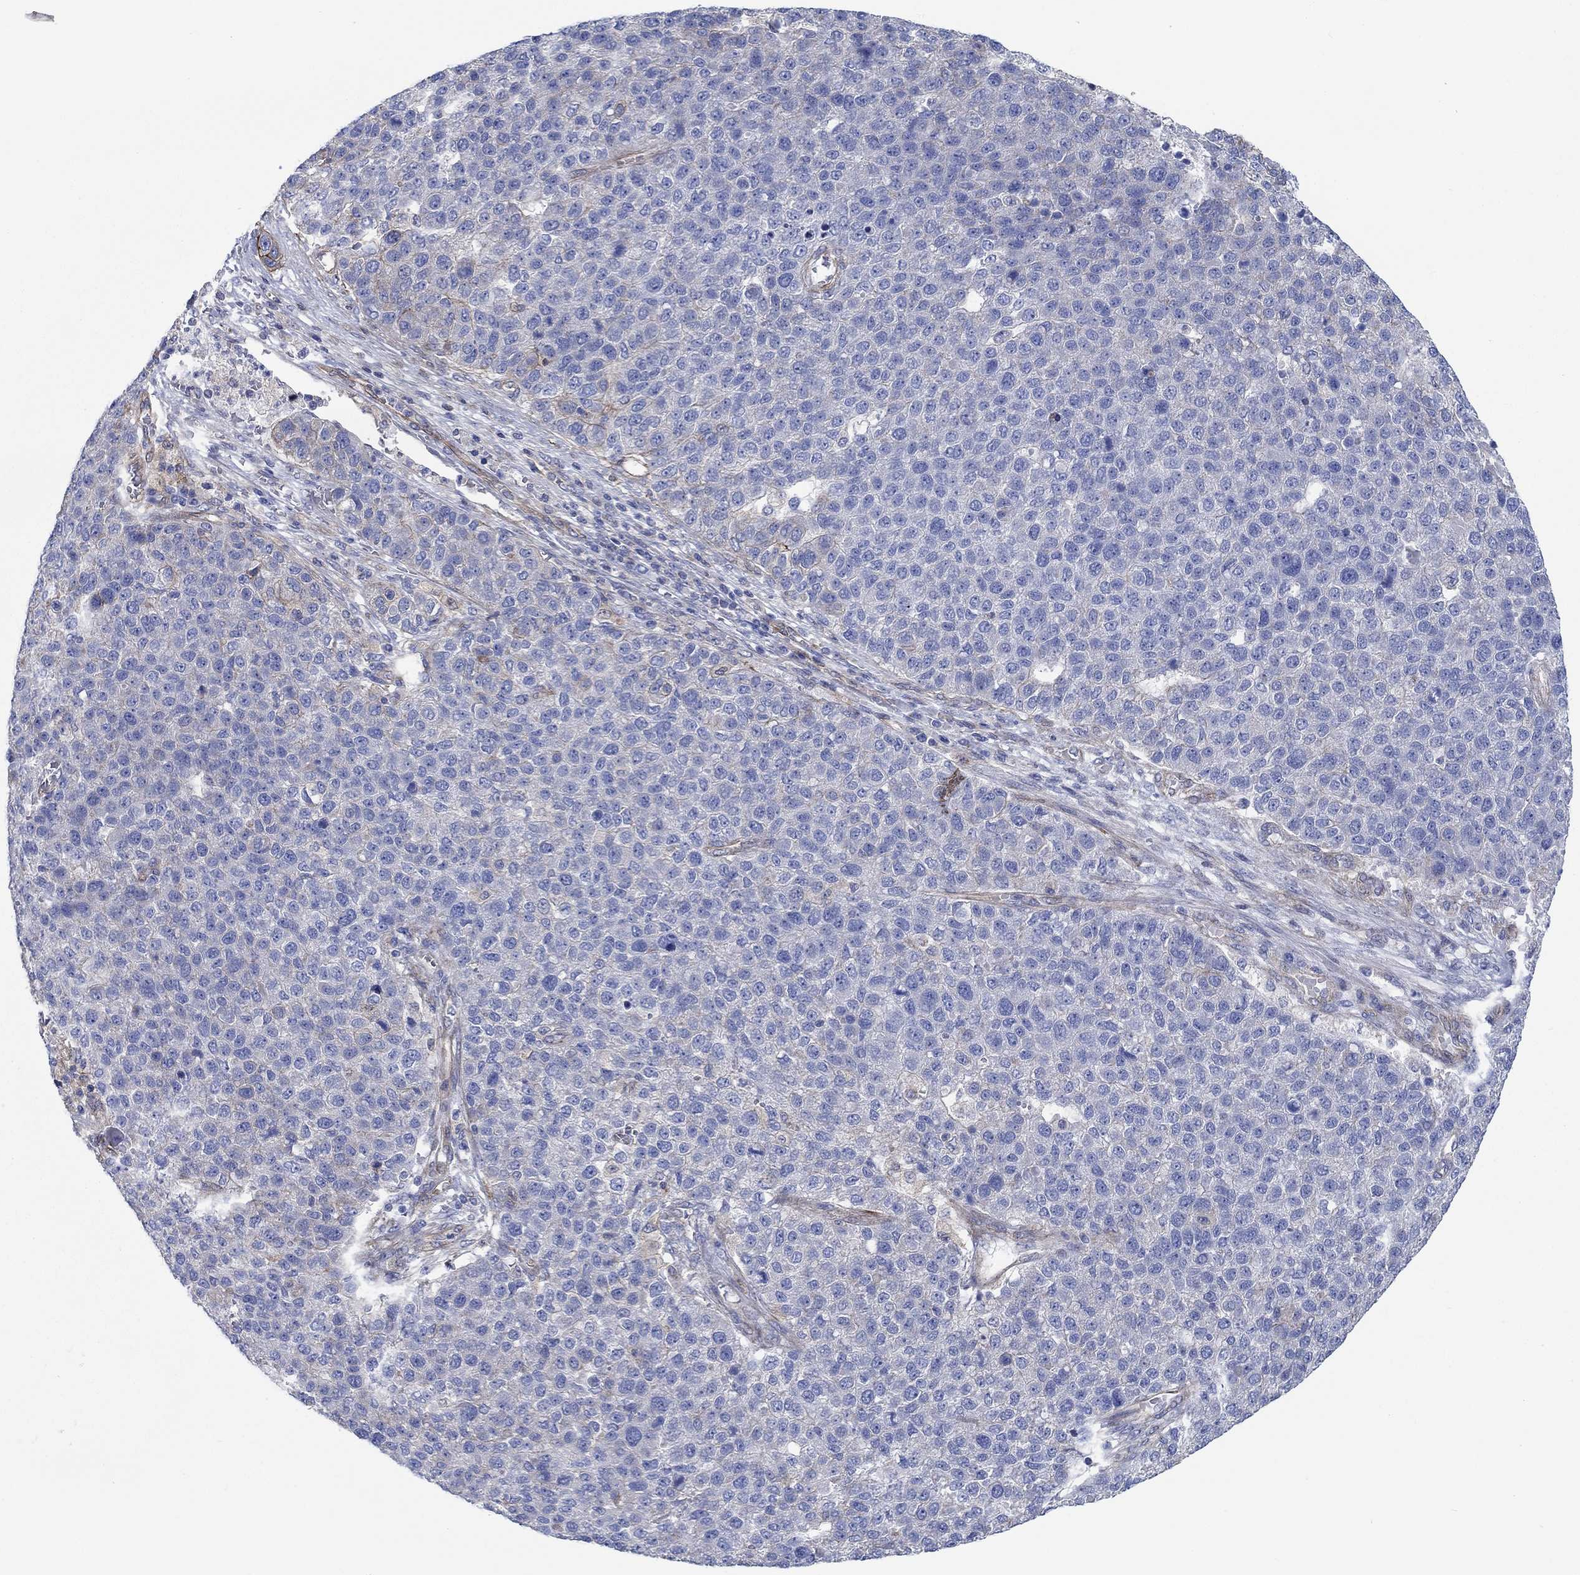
{"staining": {"intensity": "negative", "quantity": "none", "location": "none"}, "tissue": "pancreatic cancer", "cell_type": "Tumor cells", "image_type": "cancer", "snomed": [{"axis": "morphology", "description": "Adenocarcinoma, NOS"}, {"axis": "topography", "description": "Pancreas"}], "caption": "A micrograph of pancreatic cancer stained for a protein demonstrates no brown staining in tumor cells.", "gene": "FMN1", "patient": {"sex": "female", "age": 61}}